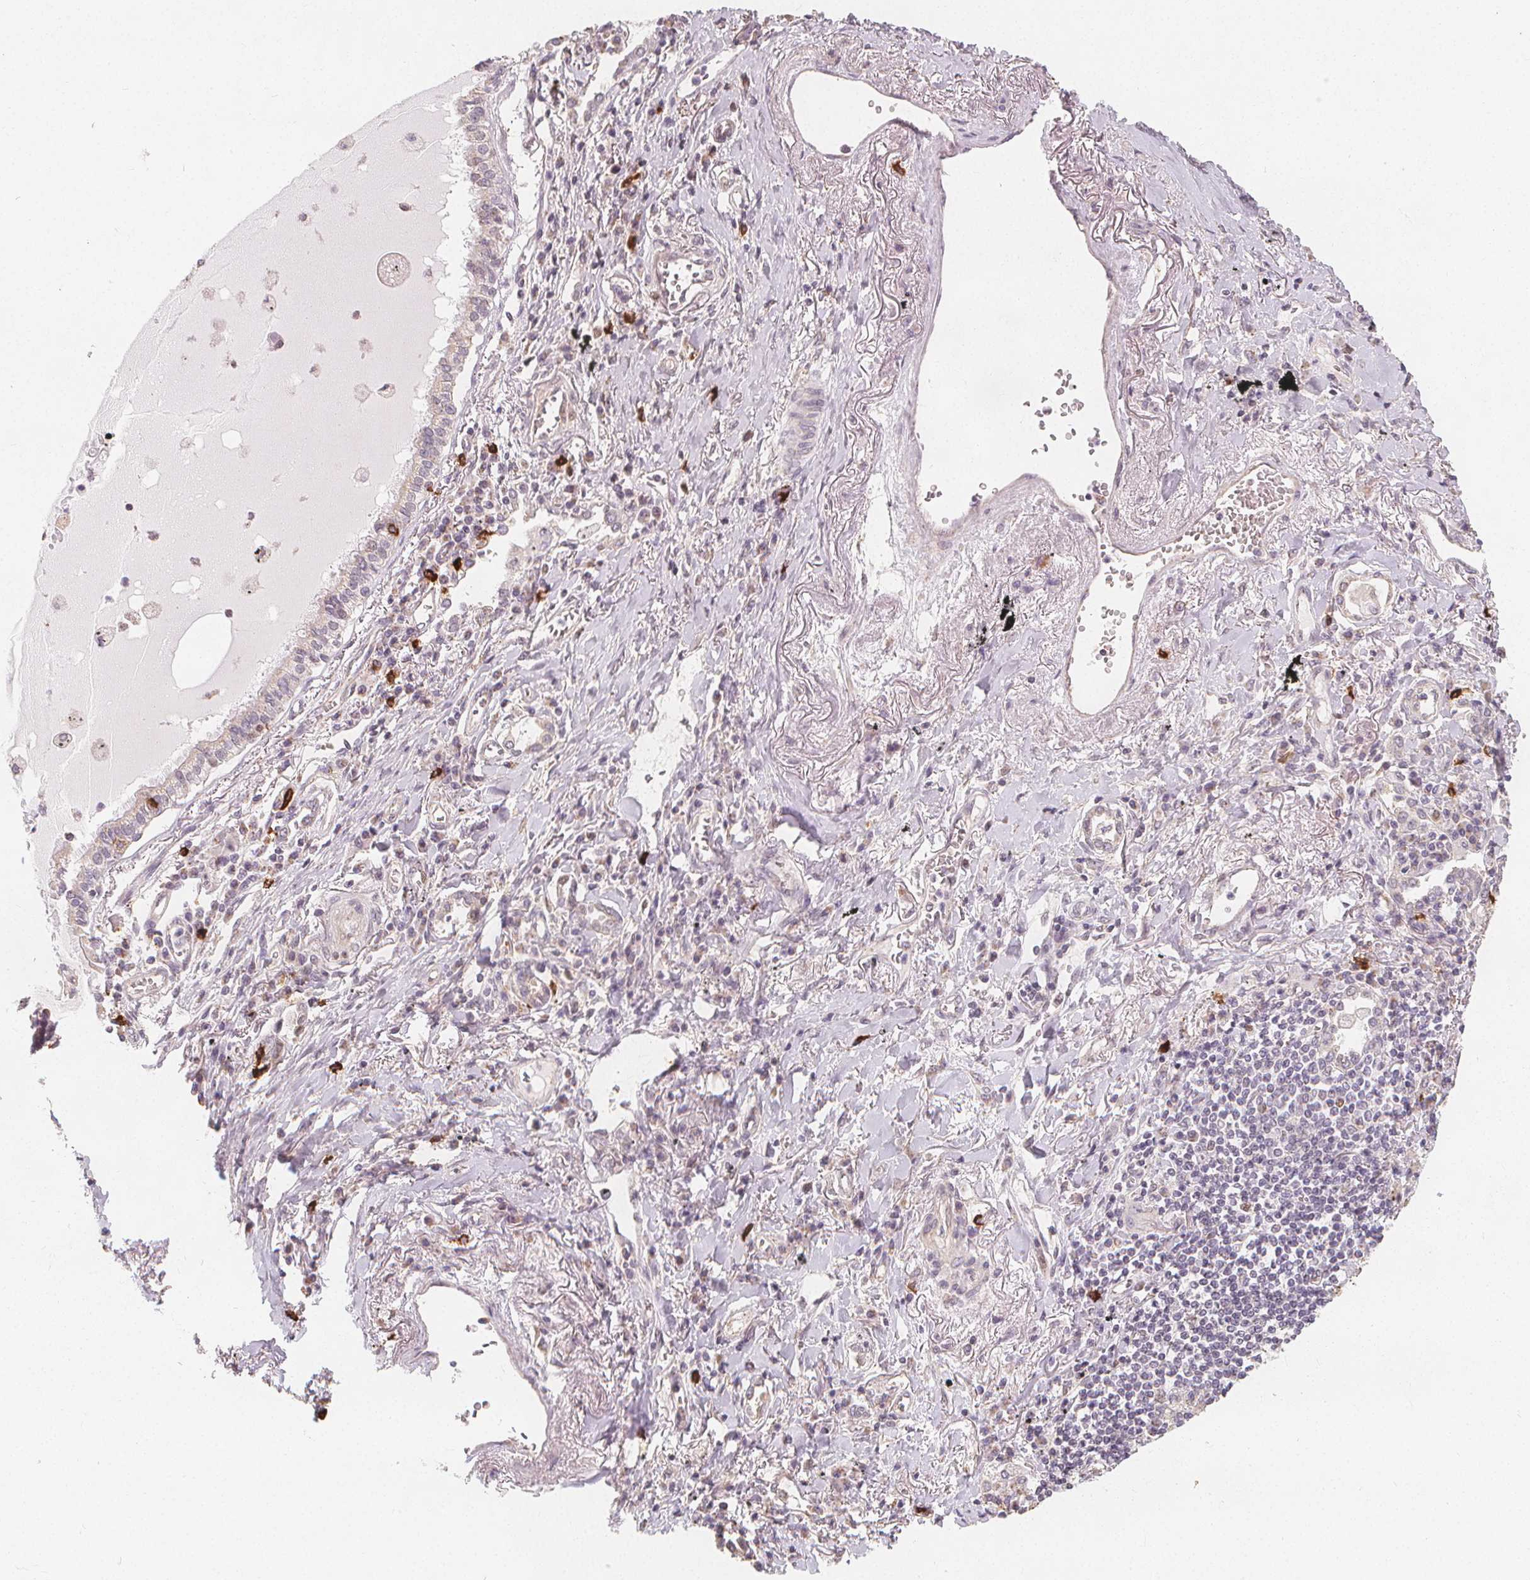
{"staining": {"intensity": "negative", "quantity": "none", "location": "none"}, "tissue": "lung cancer", "cell_type": "Tumor cells", "image_type": "cancer", "snomed": [{"axis": "morphology", "description": "Squamous cell carcinoma, NOS"}, {"axis": "topography", "description": "Lung"}], "caption": "This image is of lung cancer stained with IHC to label a protein in brown with the nuclei are counter-stained blue. There is no staining in tumor cells. The staining is performed using DAB brown chromogen with nuclei counter-stained in using hematoxylin.", "gene": "TIPIN", "patient": {"sex": "male", "age": 78}}